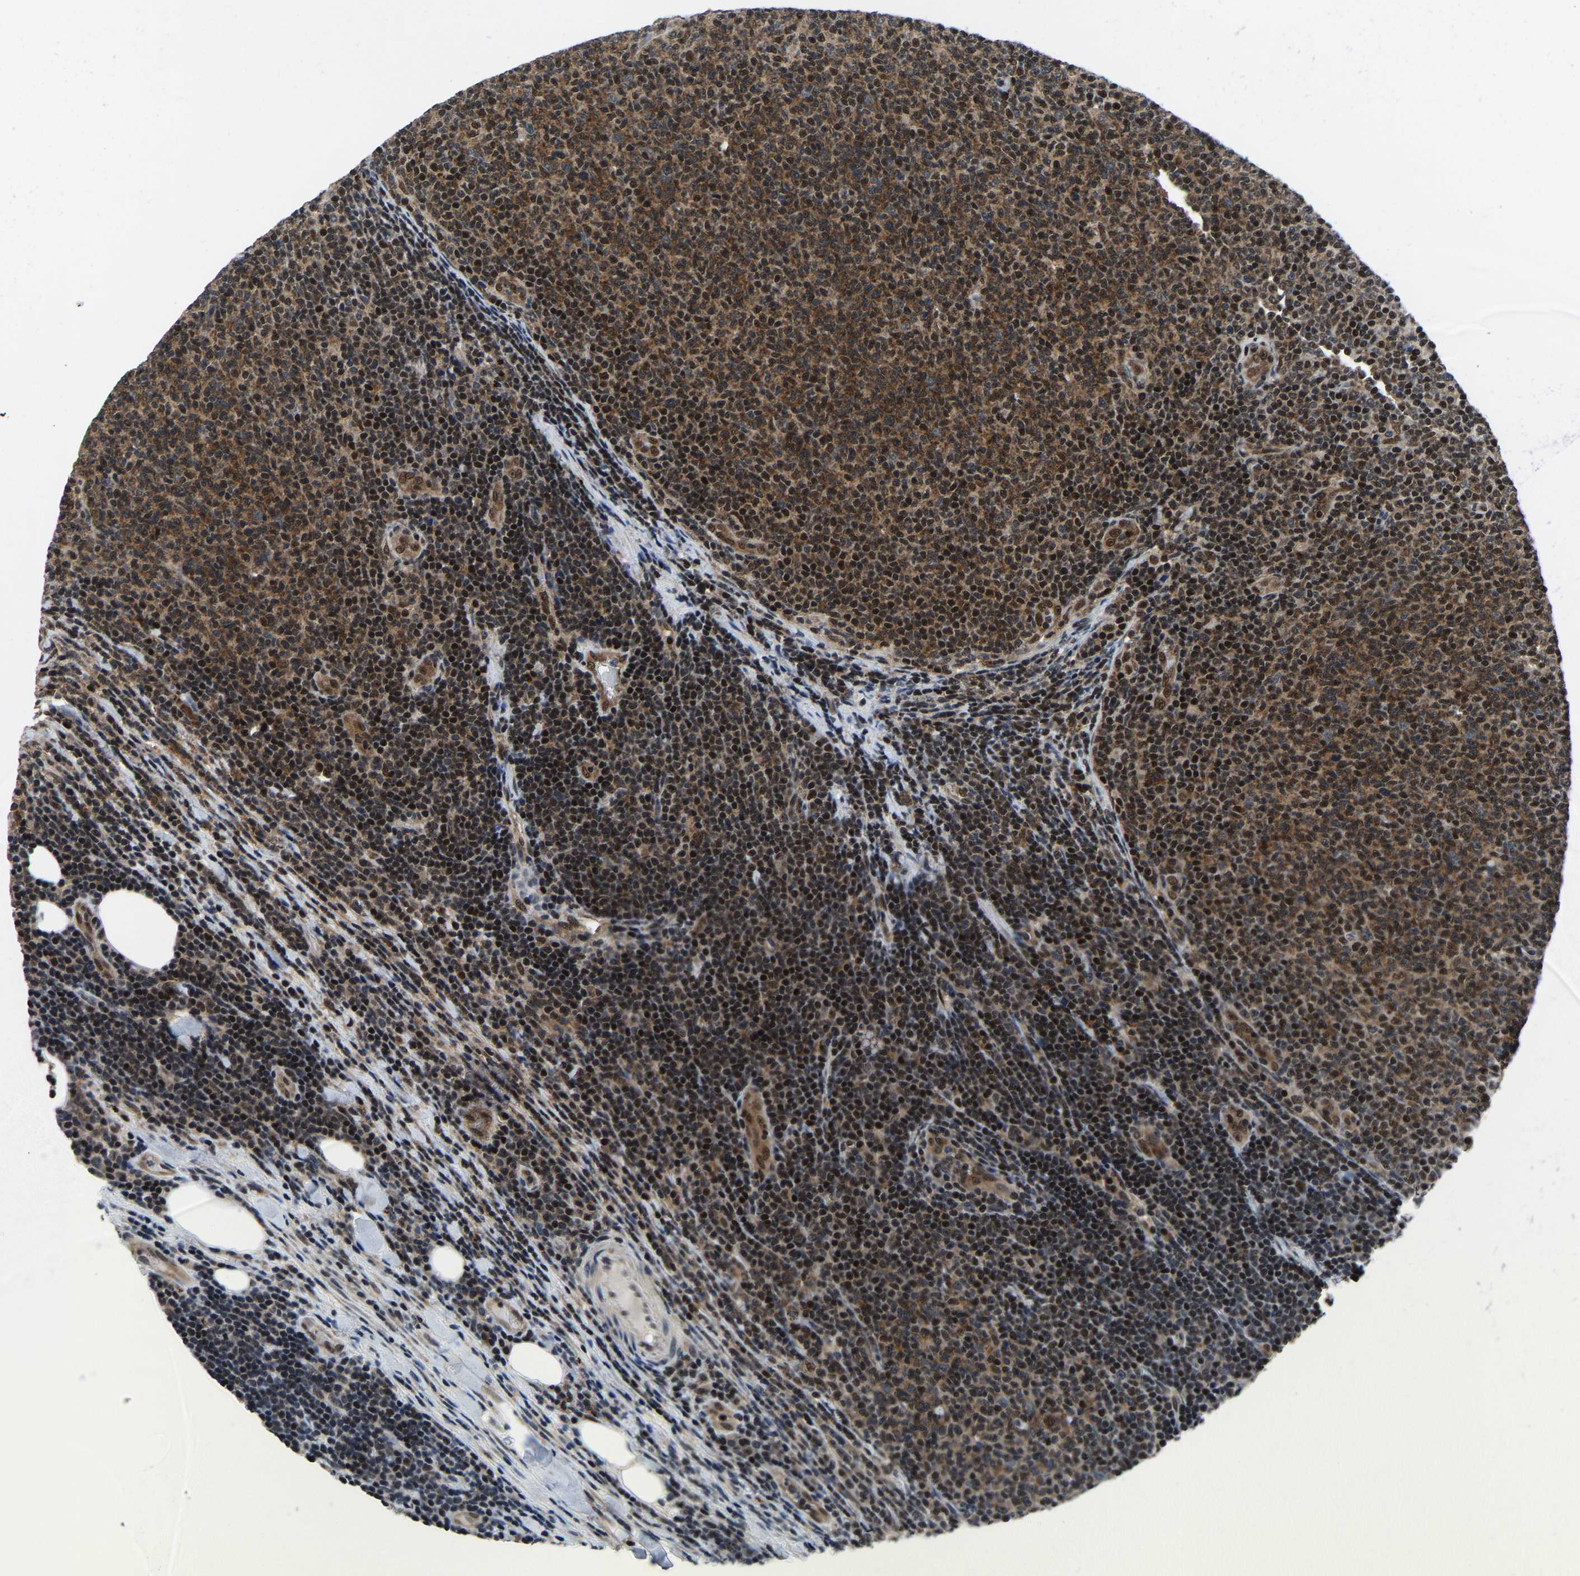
{"staining": {"intensity": "strong", "quantity": ">75%", "location": "cytoplasmic/membranous,nuclear"}, "tissue": "lymphoma", "cell_type": "Tumor cells", "image_type": "cancer", "snomed": [{"axis": "morphology", "description": "Malignant lymphoma, non-Hodgkin's type, Low grade"}, {"axis": "topography", "description": "Lymph node"}], "caption": "A histopathology image showing strong cytoplasmic/membranous and nuclear positivity in approximately >75% of tumor cells in lymphoma, as visualized by brown immunohistochemical staining.", "gene": "DFFA", "patient": {"sex": "male", "age": 66}}